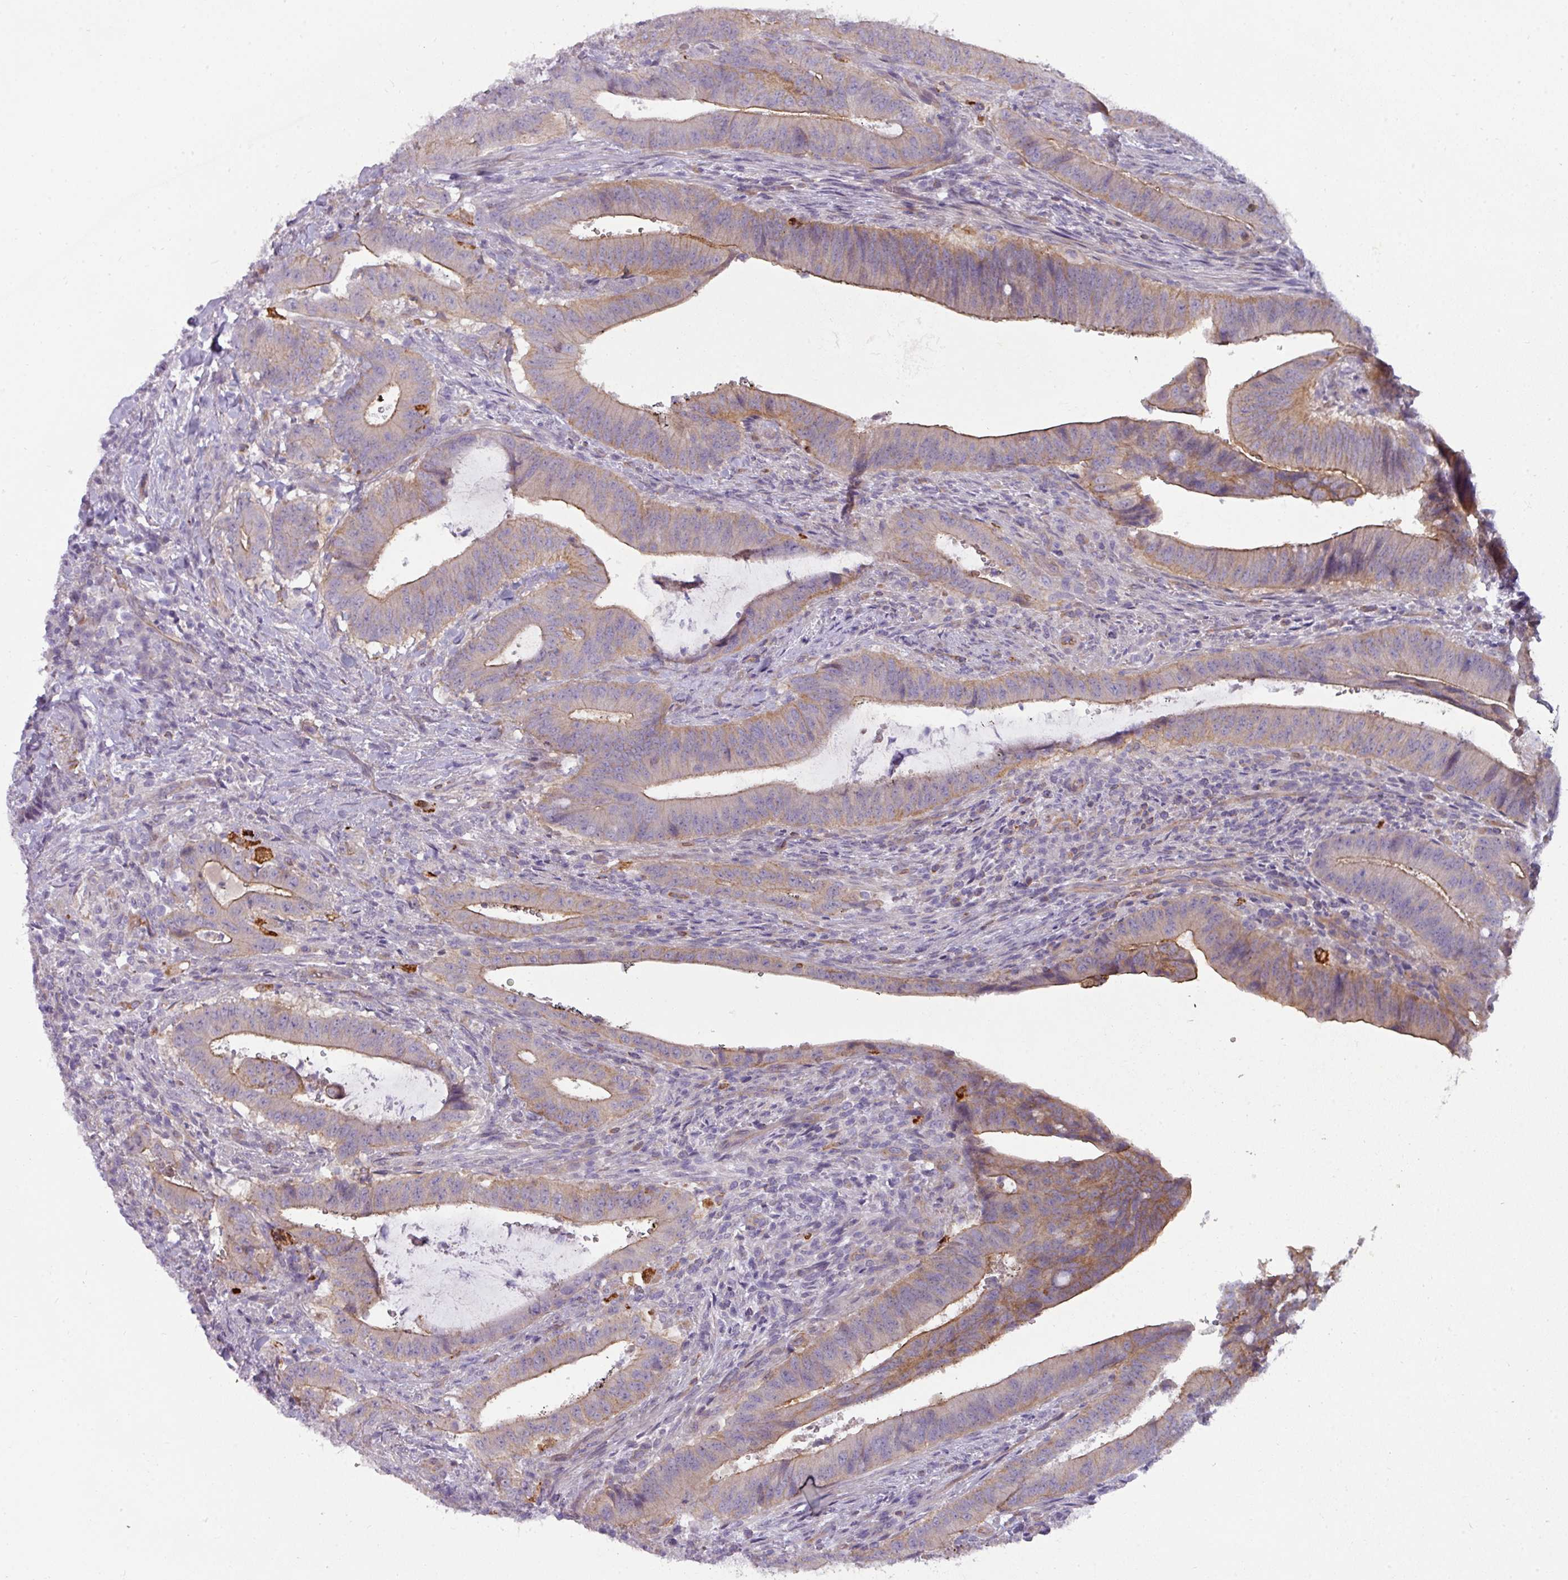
{"staining": {"intensity": "moderate", "quantity": "25%-75%", "location": "cytoplasmic/membranous"}, "tissue": "colorectal cancer", "cell_type": "Tumor cells", "image_type": "cancer", "snomed": [{"axis": "morphology", "description": "Adenocarcinoma, NOS"}, {"axis": "topography", "description": "Colon"}], "caption": "Protein expression analysis of human adenocarcinoma (colorectal) reveals moderate cytoplasmic/membranous positivity in about 25%-75% of tumor cells. (Stains: DAB in brown, nuclei in blue, Microscopy: brightfield microscopy at high magnification).", "gene": "BUD23", "patient": {"sex": "female", "age": 43}}